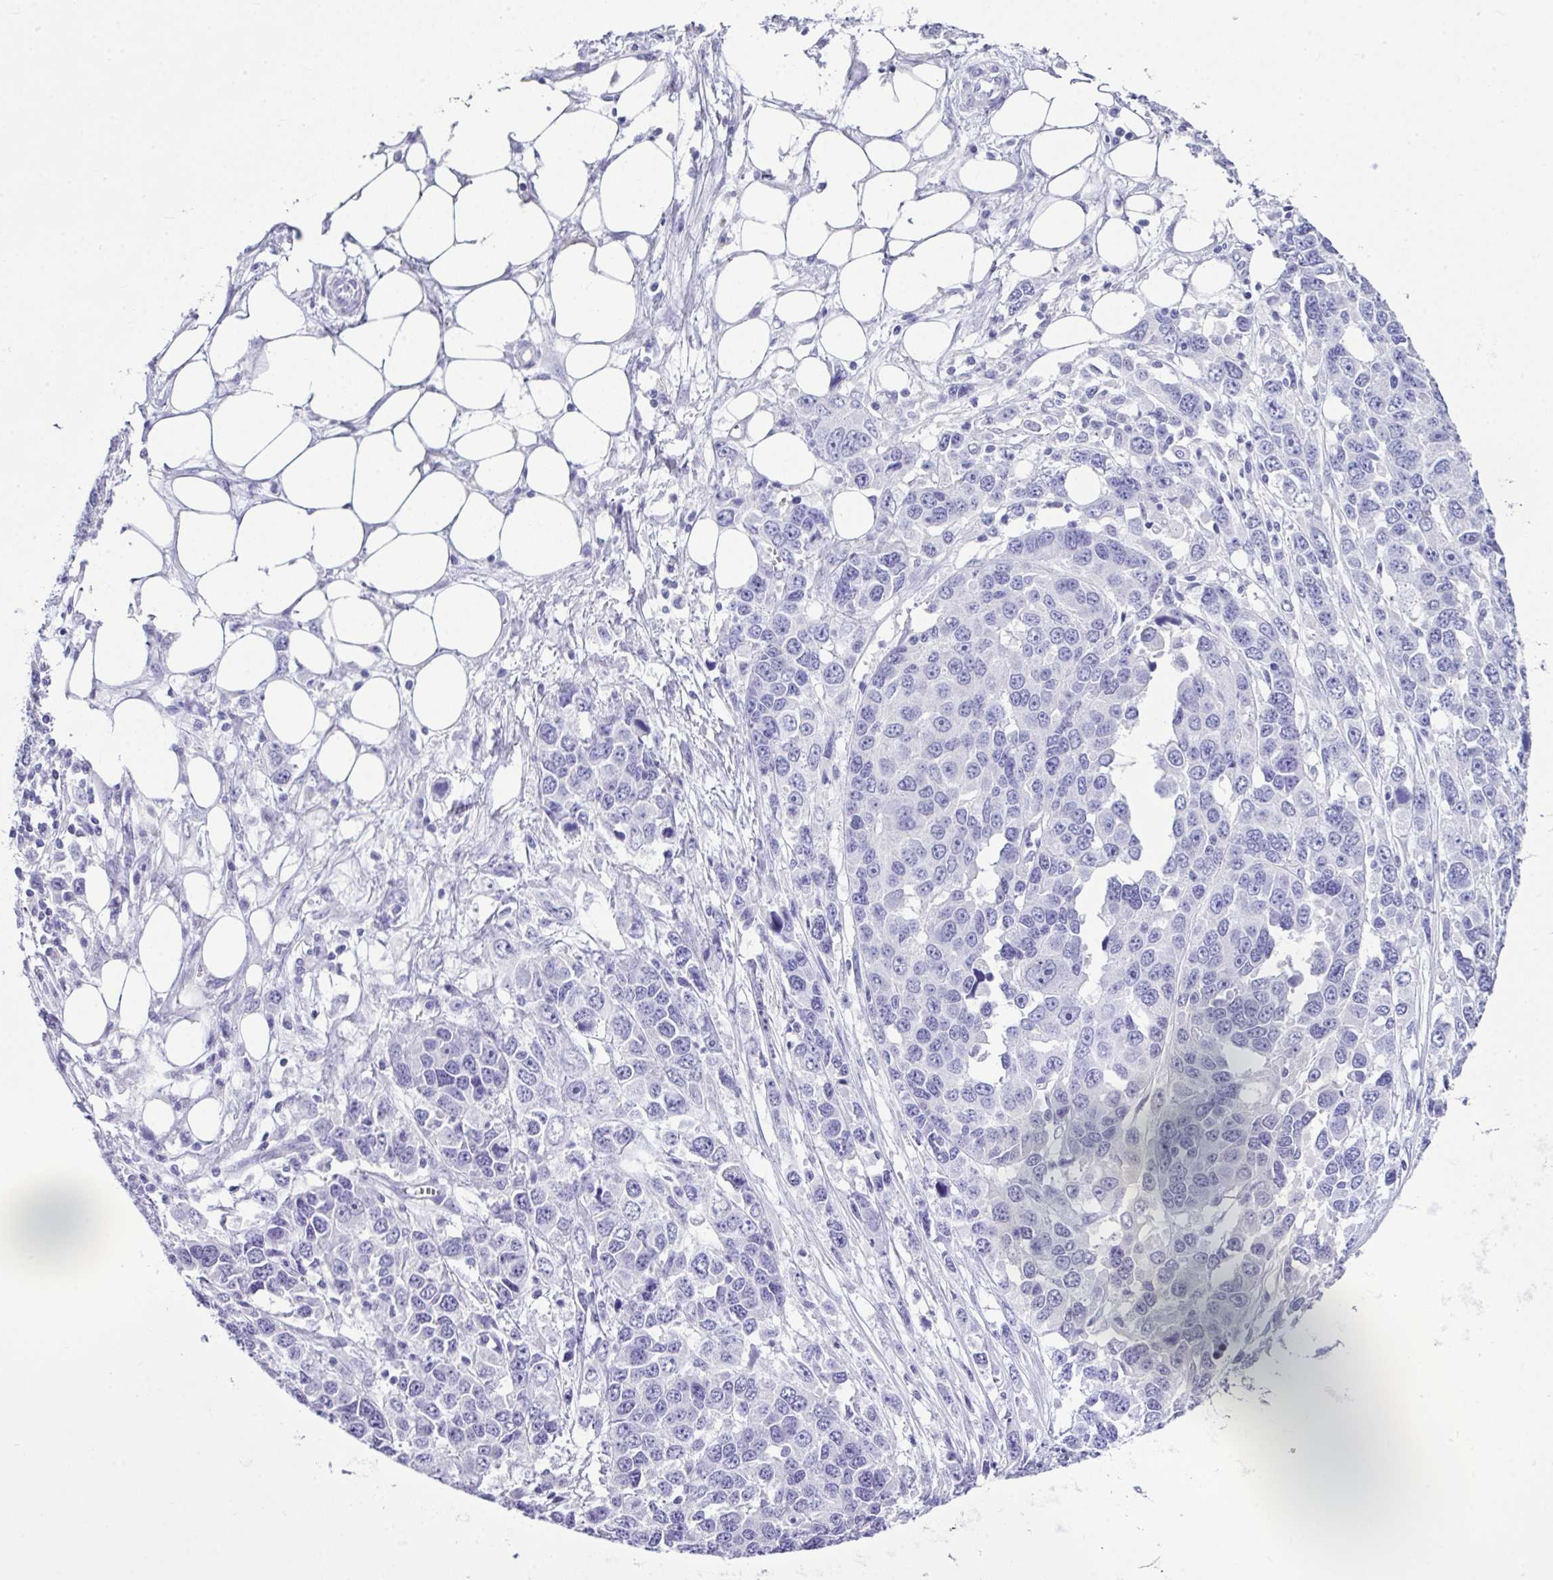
{"staining": {"intensity": "negative", "quantity": "none", "location": "none"}, "tissue": "ovarian cancer", "cell_type": "Tumor cells", "image_type": "cancer", "snomed": [{"axis": "morphology", "description": "Cystadenocarcinoma, serous, NOS"}, {"axis": "topography", "description": "Ovary"}], "caption": "An image of serous cystadenocarcinoma (ovarian) stained for a protein shows no brown staining in tumor cells.", "gene": "LGALS4", "patient": {"sex": "female", "age": 76}}